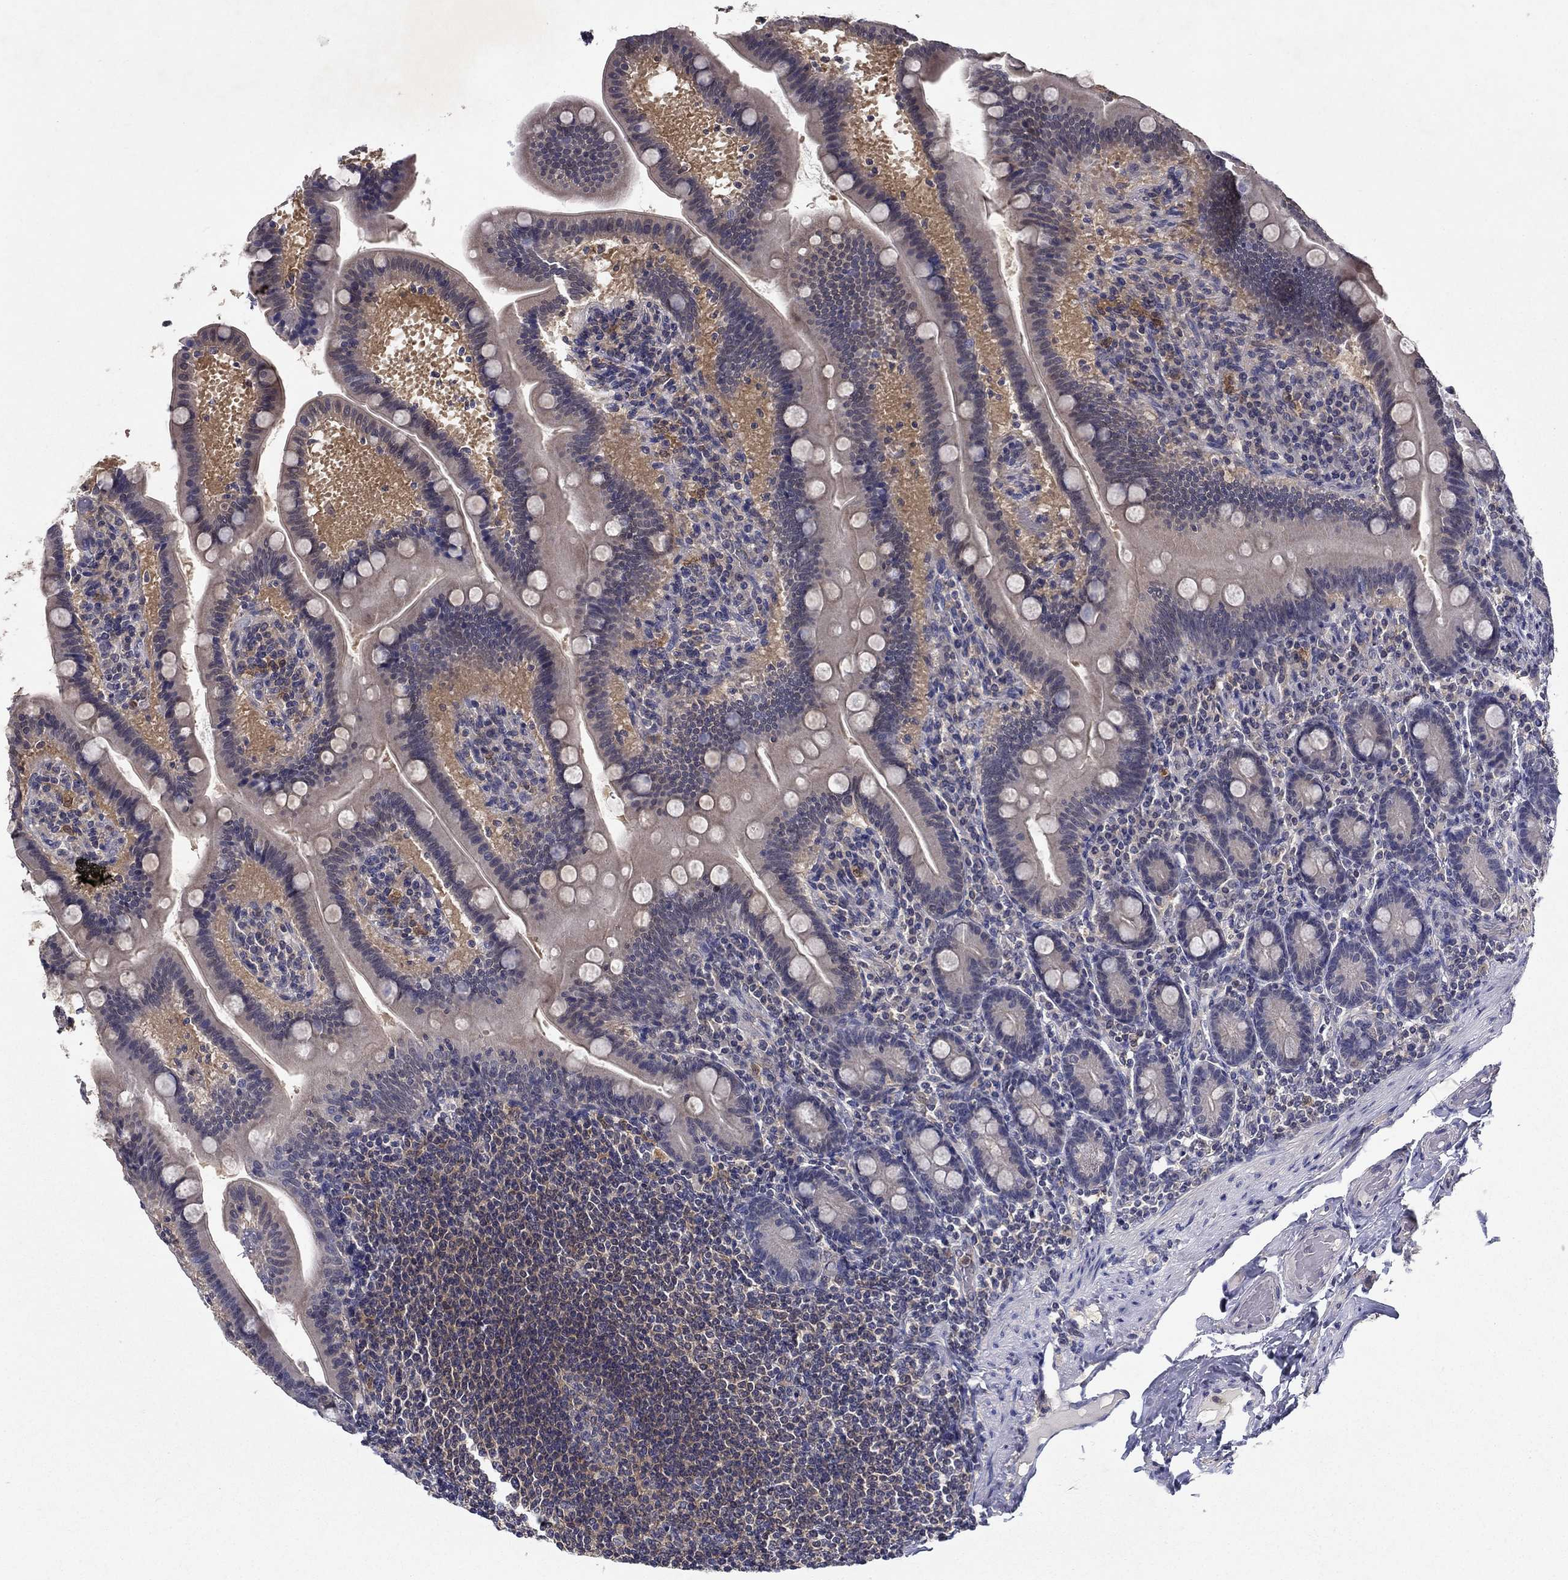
{"staining": {"intensity": "negative", "quantity": "none", "location": "none"}, "tissue": "small intestine", "cell_type": "Glandular cells", "image_type": "normal", "snomed": [{"axis": "morphology", "description": "Normal tissue, NOS"}, {"axis": "topography", "description": "Small intestine"}], "caption": "The IHC photomicrograph has no significant expression in glandular cells of small intestine. (DAB (3,3'-diaminobenzidine) immunohistochemistry visualized using brightfield microscopy, high magnification).", "gene": "GLTP", "patient": {"sex": "male", "age": 66}}